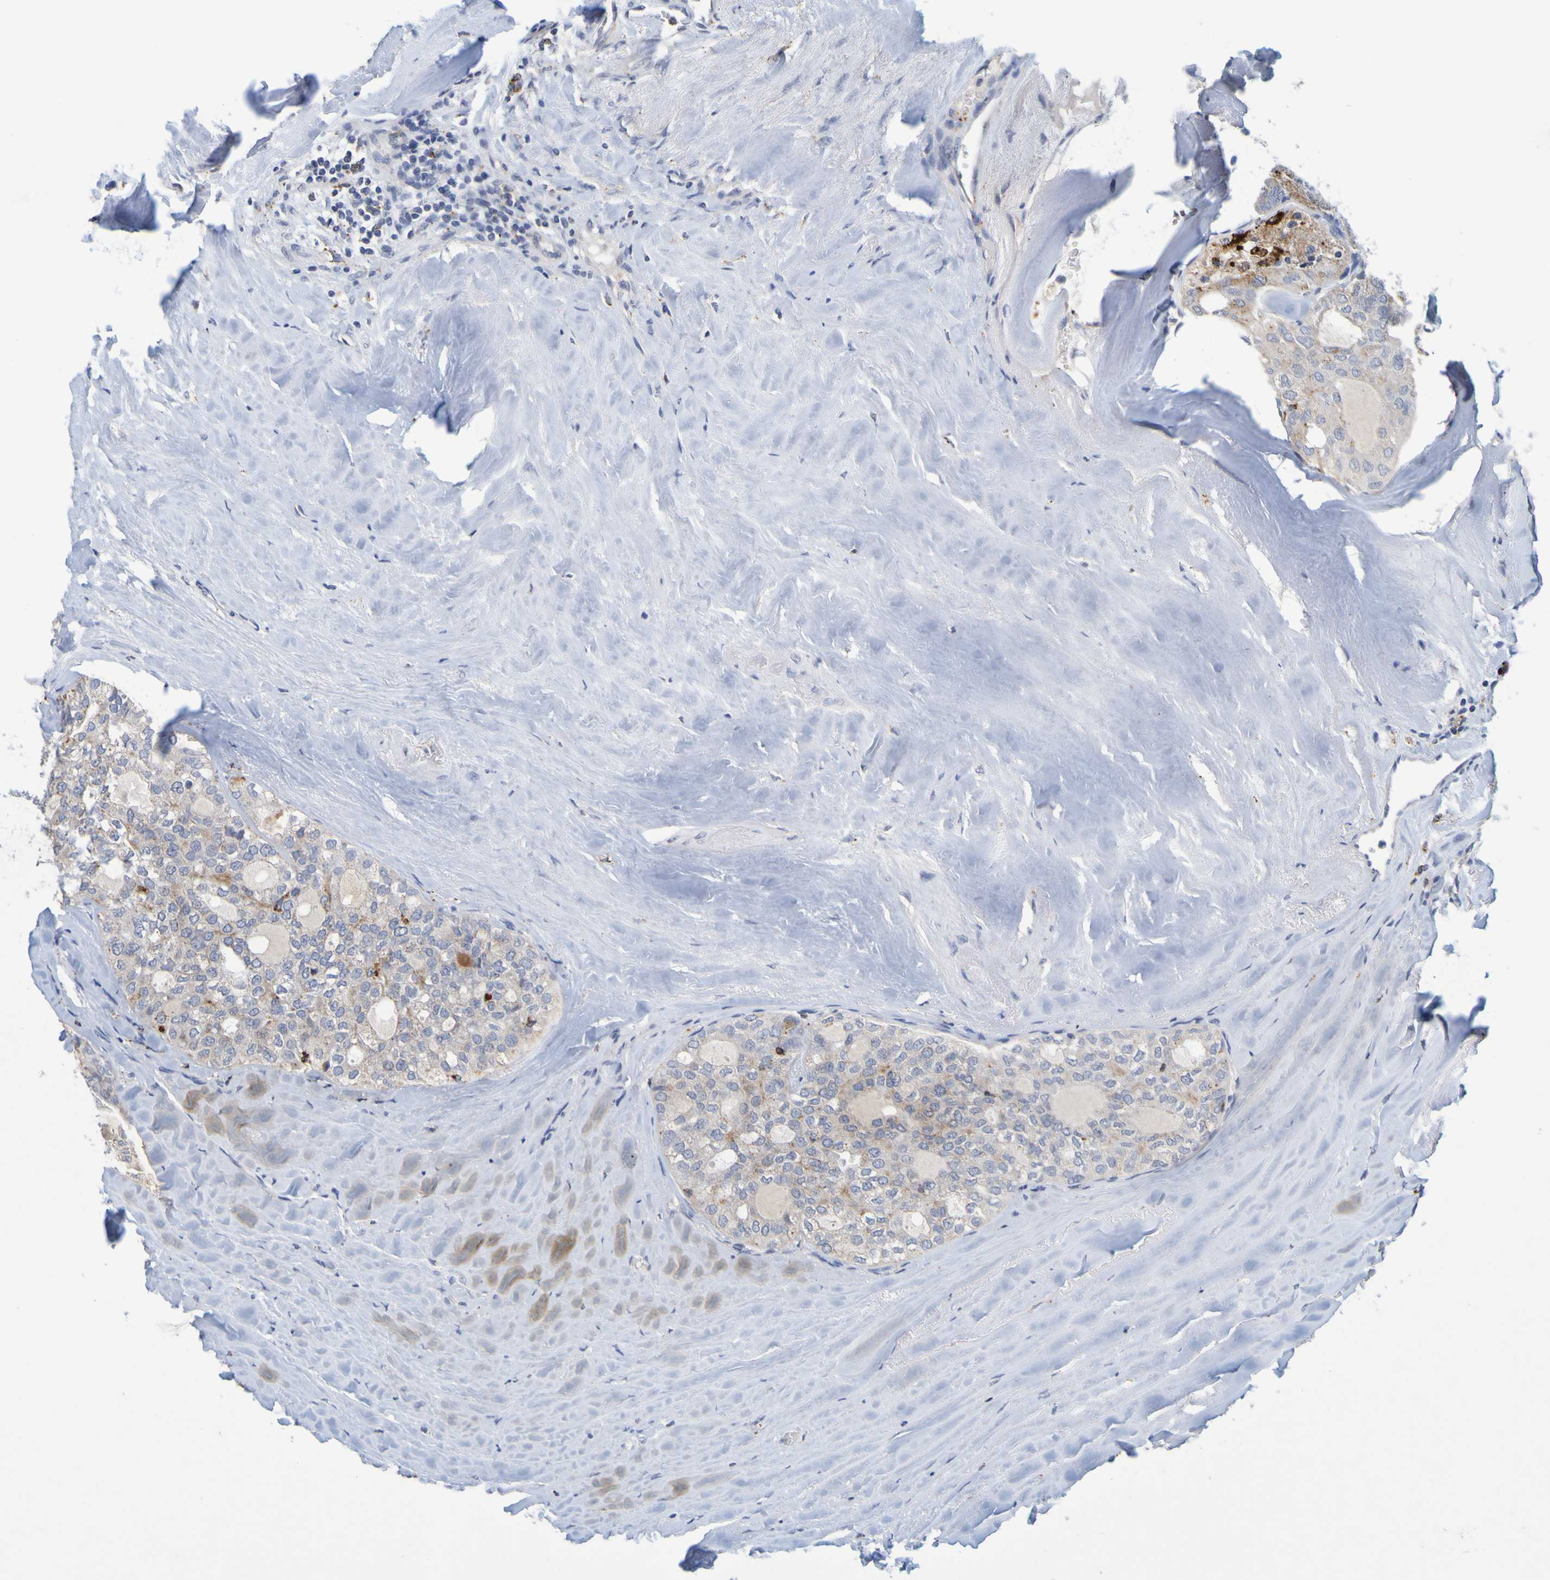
{"staining": {"intensity": "negative", "quantity": "none", "location": "none"}, "tissue": "thyroid cancer", "cell_type": "Tumor cells", "image_type": "cancer", "snomed": [{"axis": "morphology", "description": "Follicular adenoma carcinoma, NOS"}, {"axis": "topography", "description": "Thyroid gland"}], "caption": "This is a photomicrograph of IHC staining of thyroid cancer (follicular adenoma carcinoma), which shows no staining in tumor cells.", "gene": "TPH1", "patient": {"sex": "male", "age": 75}}